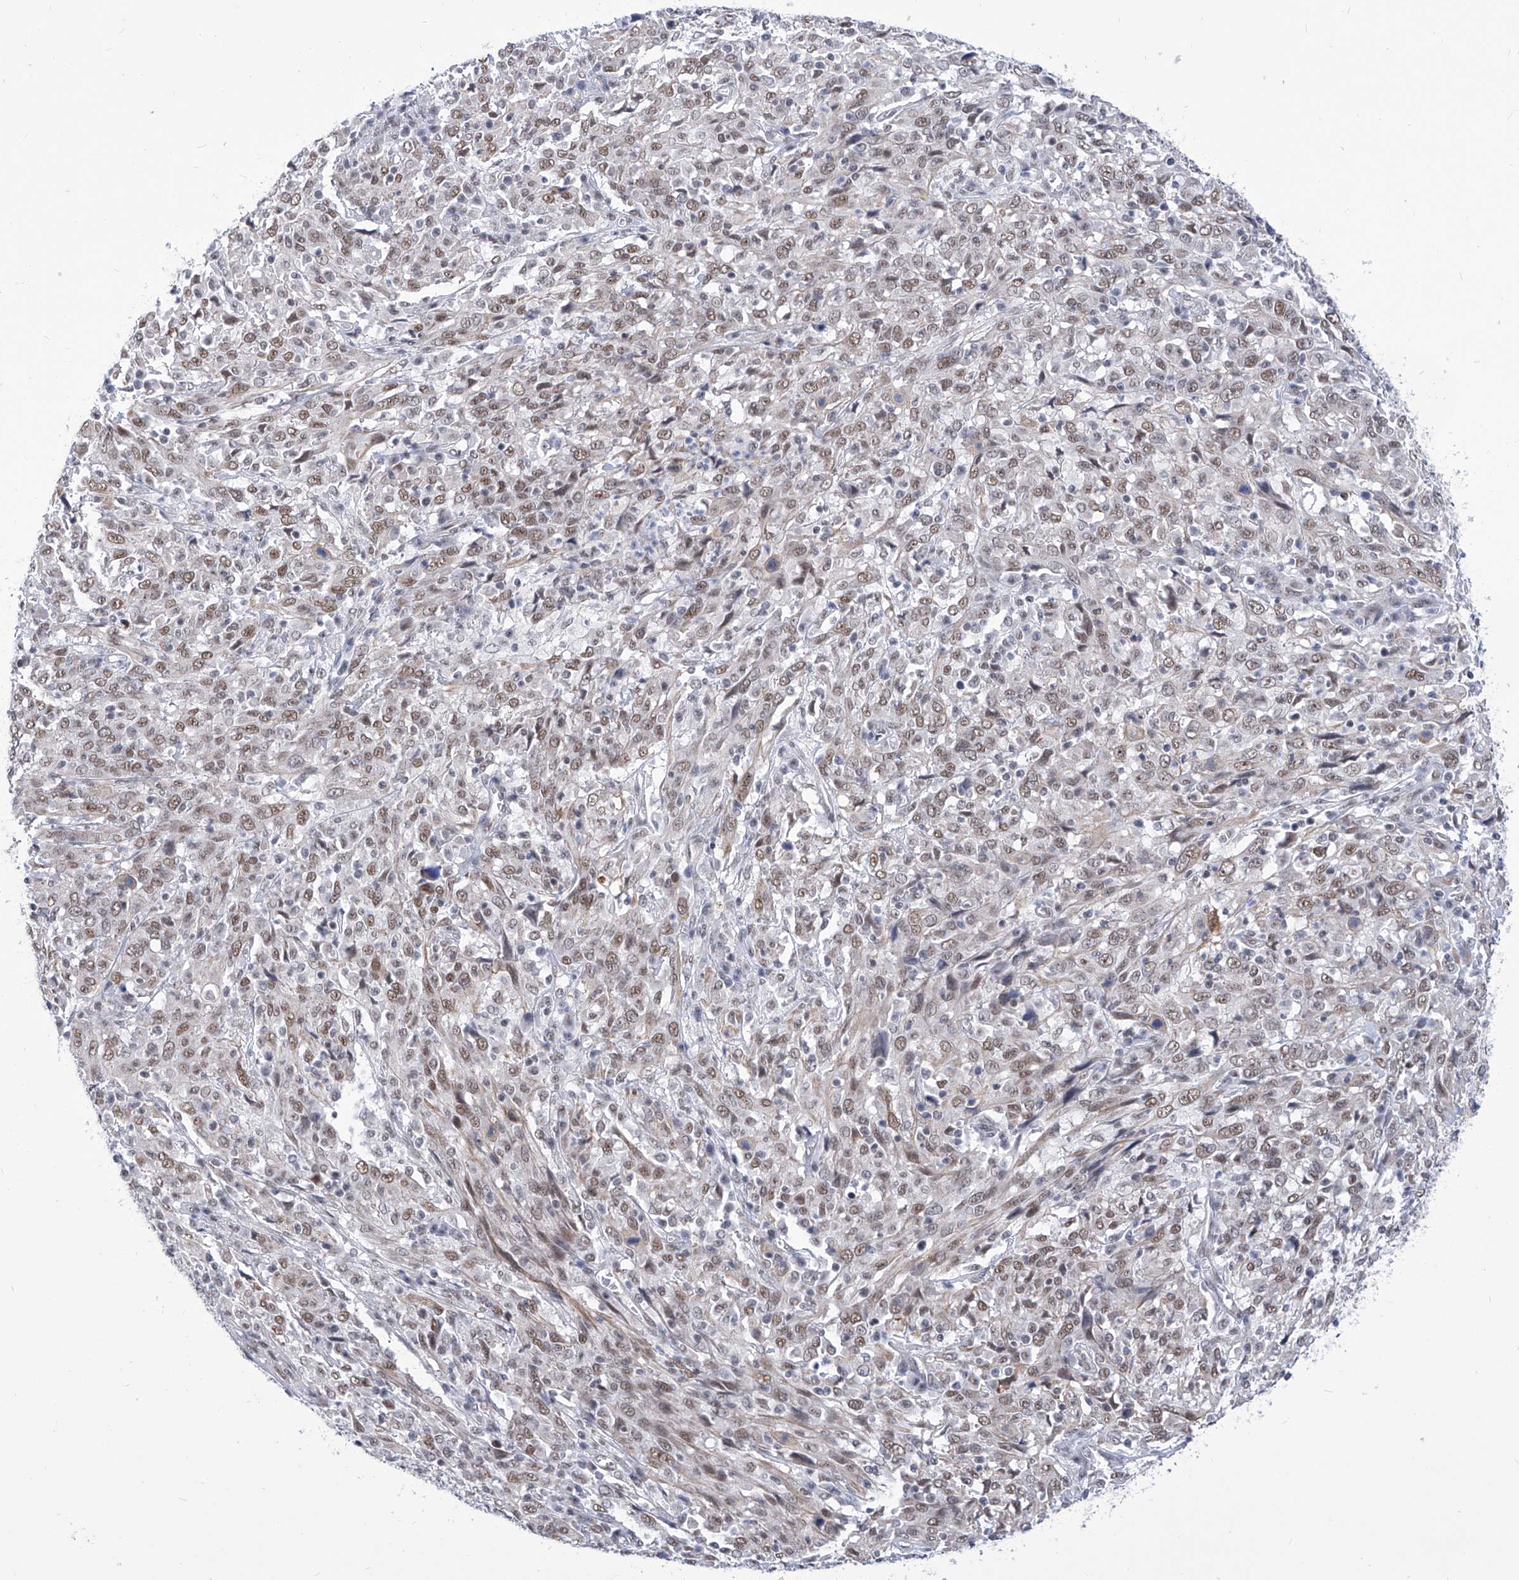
{"staining": {"intensity": "moderate", "quantity": ">75%", "location": "nuclear"}, "tissue": "cervical cancer", "cell_type": "Tumor cells", "image_type": "cancer", "snomed": [{"axis": "morphology", "description": "Squamous cell carcinoma, NOS"}, {"axis": "topography", "description": "Cervix"}], "caption": "Cervical cancer (squamous cell carcinoma) was stained to show a protein in brown. There is medium levels of moderate nuclear positivity in about >75% of tumor cells. The staining was performed using DAB to visualize the protein expression in brown, while the nuclei were stained in blue with hematoxylin (Magnification: 20x).", "gene": "SART1", "patient": {"sex": "female", "age": 46}}